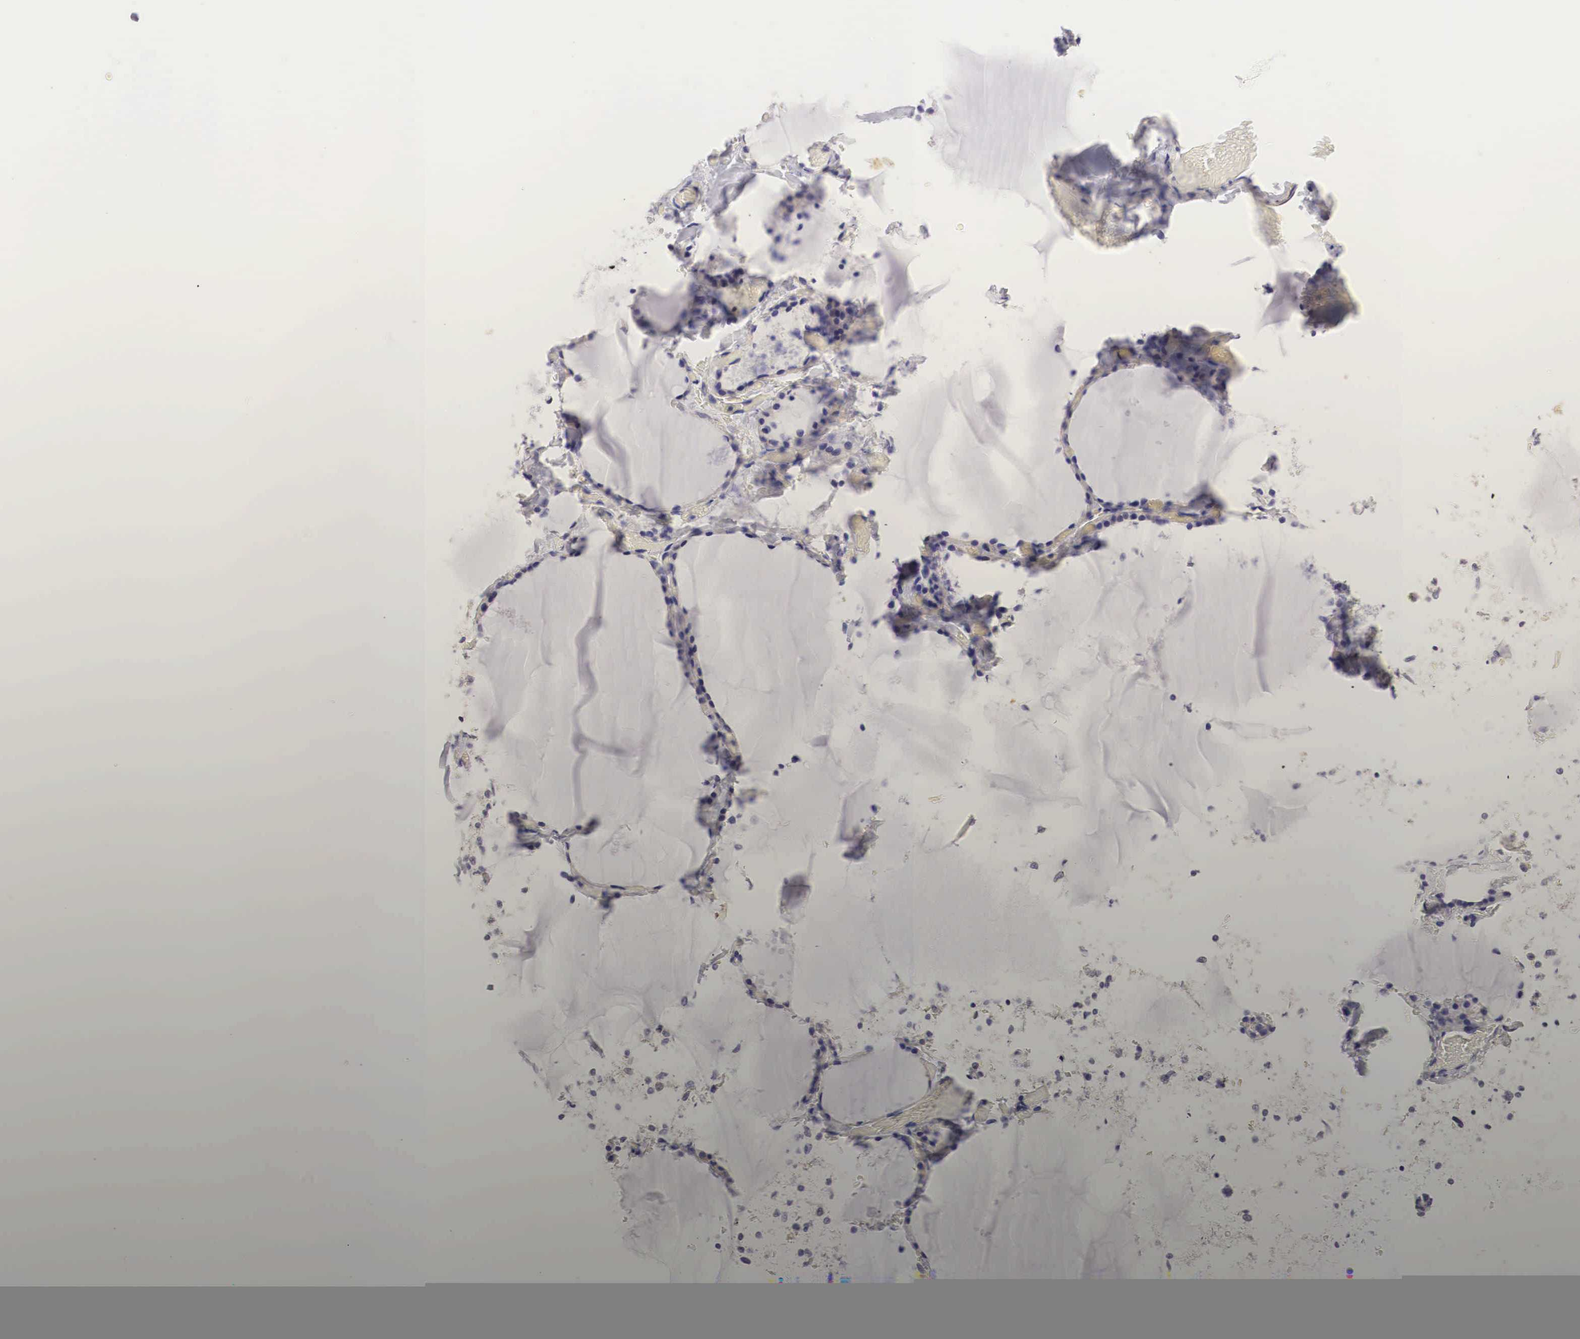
{"staining": {"intensity": "negative", "quantity": "none", "location": "none"}, "tissue": "thyroid gland", "cell_type": "Glandular cells", "image_type": "normal", "snomed": [{"axis": "morphology", "description": "Normal tissue, NOS"}, {"axis": "topography", "description": "Thyroid gland"}], "caption": "Image shows no significant protein positivity in glandular cells of benign thyroid gland. Nuclei are stained in blue.", "gene": "ERBB2", "patient": {"sex": "male", "age": 34}}